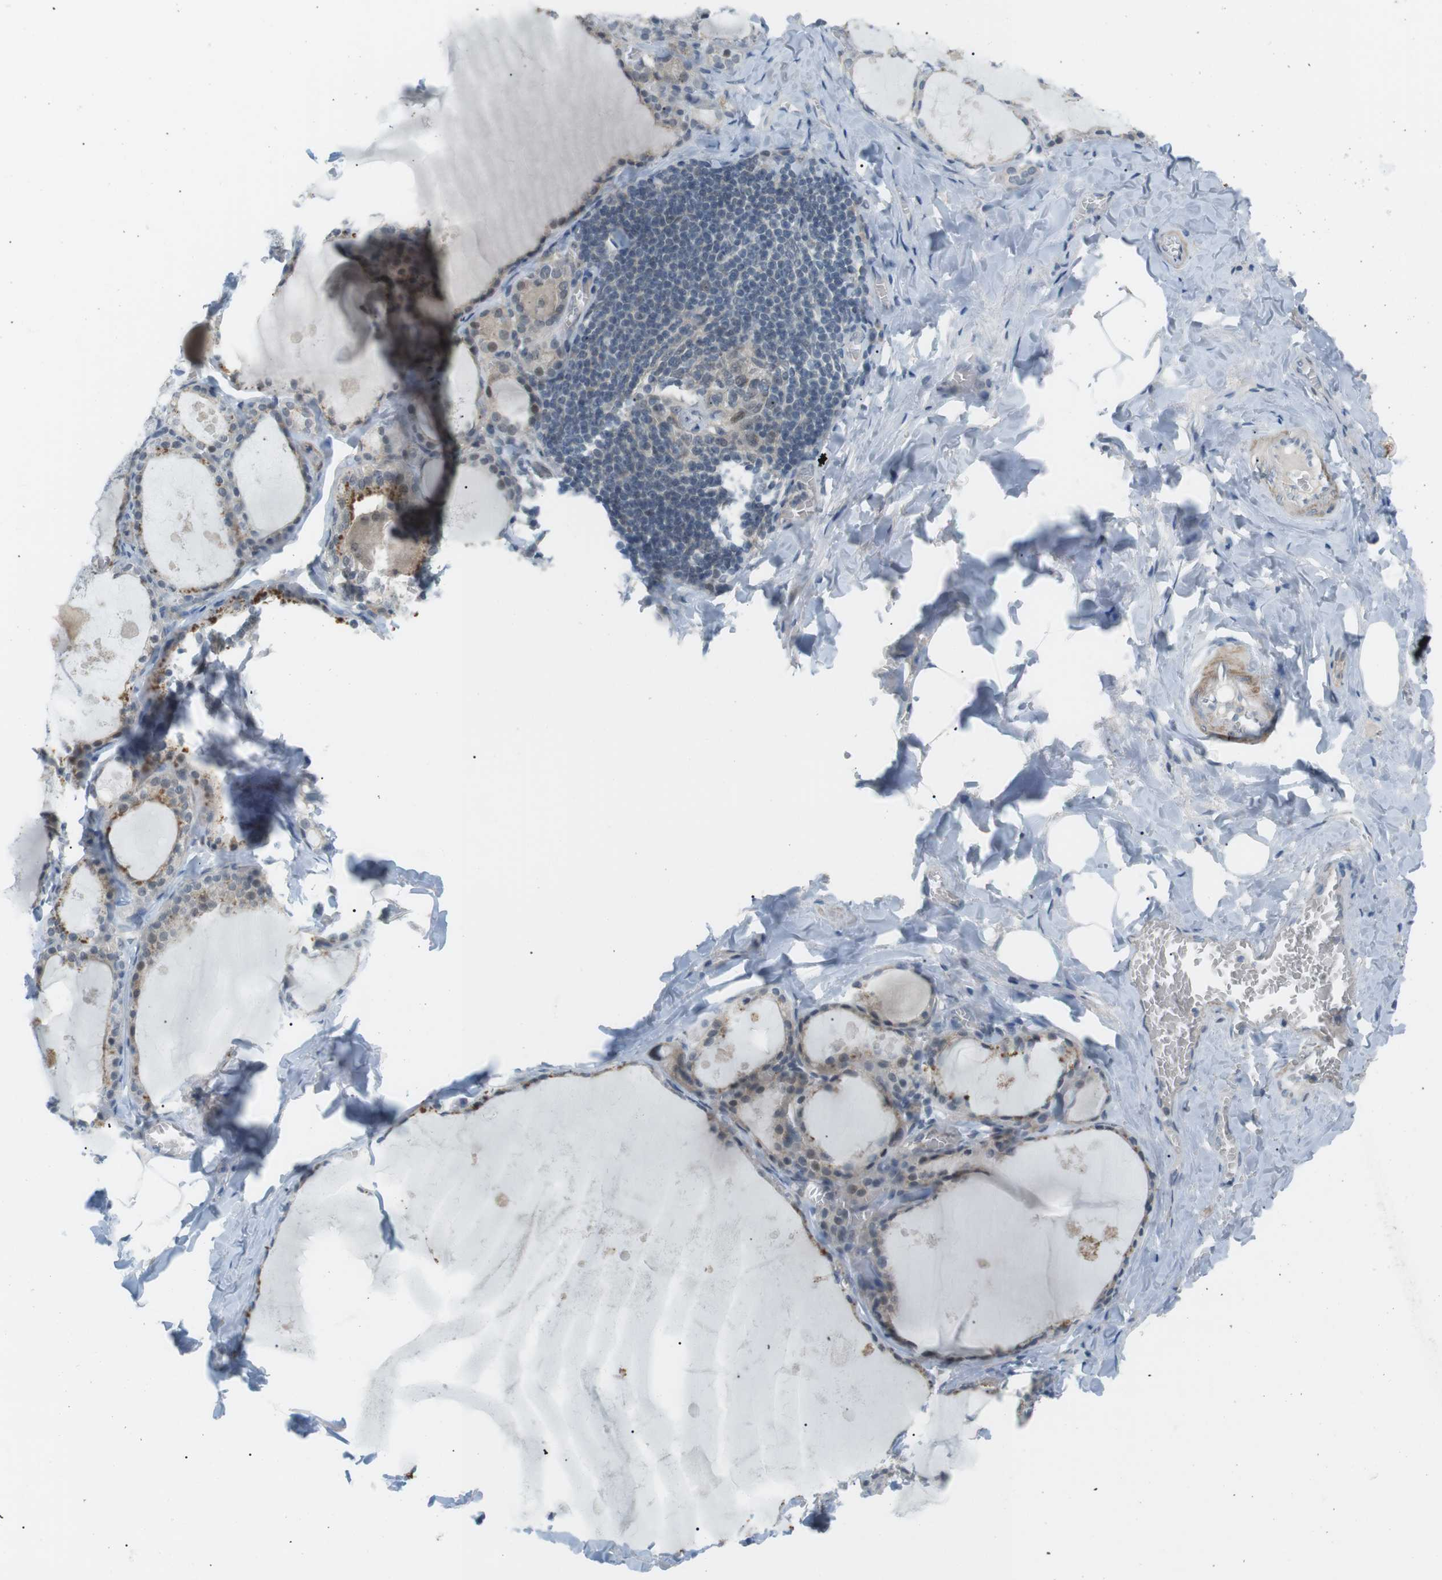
{"staining": {"intensity": "weak", "quantity": "25%-75%", "location": "cytoplasmic/membranous"}, "tissue": "thyroid gland", "cell_type": "Glandular cells", "image_type": "normal", "snomed": [{"axis": "morphology", "description": "Normal tissue, NOS"}, {"axis": "topography", "description": "Thyroid gland"}], "caption": "Immunohistochemistry (IHC) photomicrograph of unremarkable human thyroid gland stained for a protein (brown), which exhibits low levels of weak cytoplasmic/membranous positivity in about 25%-75% of glandular cells.", "gene": "RTN3", "patient": {"sex": "male", "age": 56}}